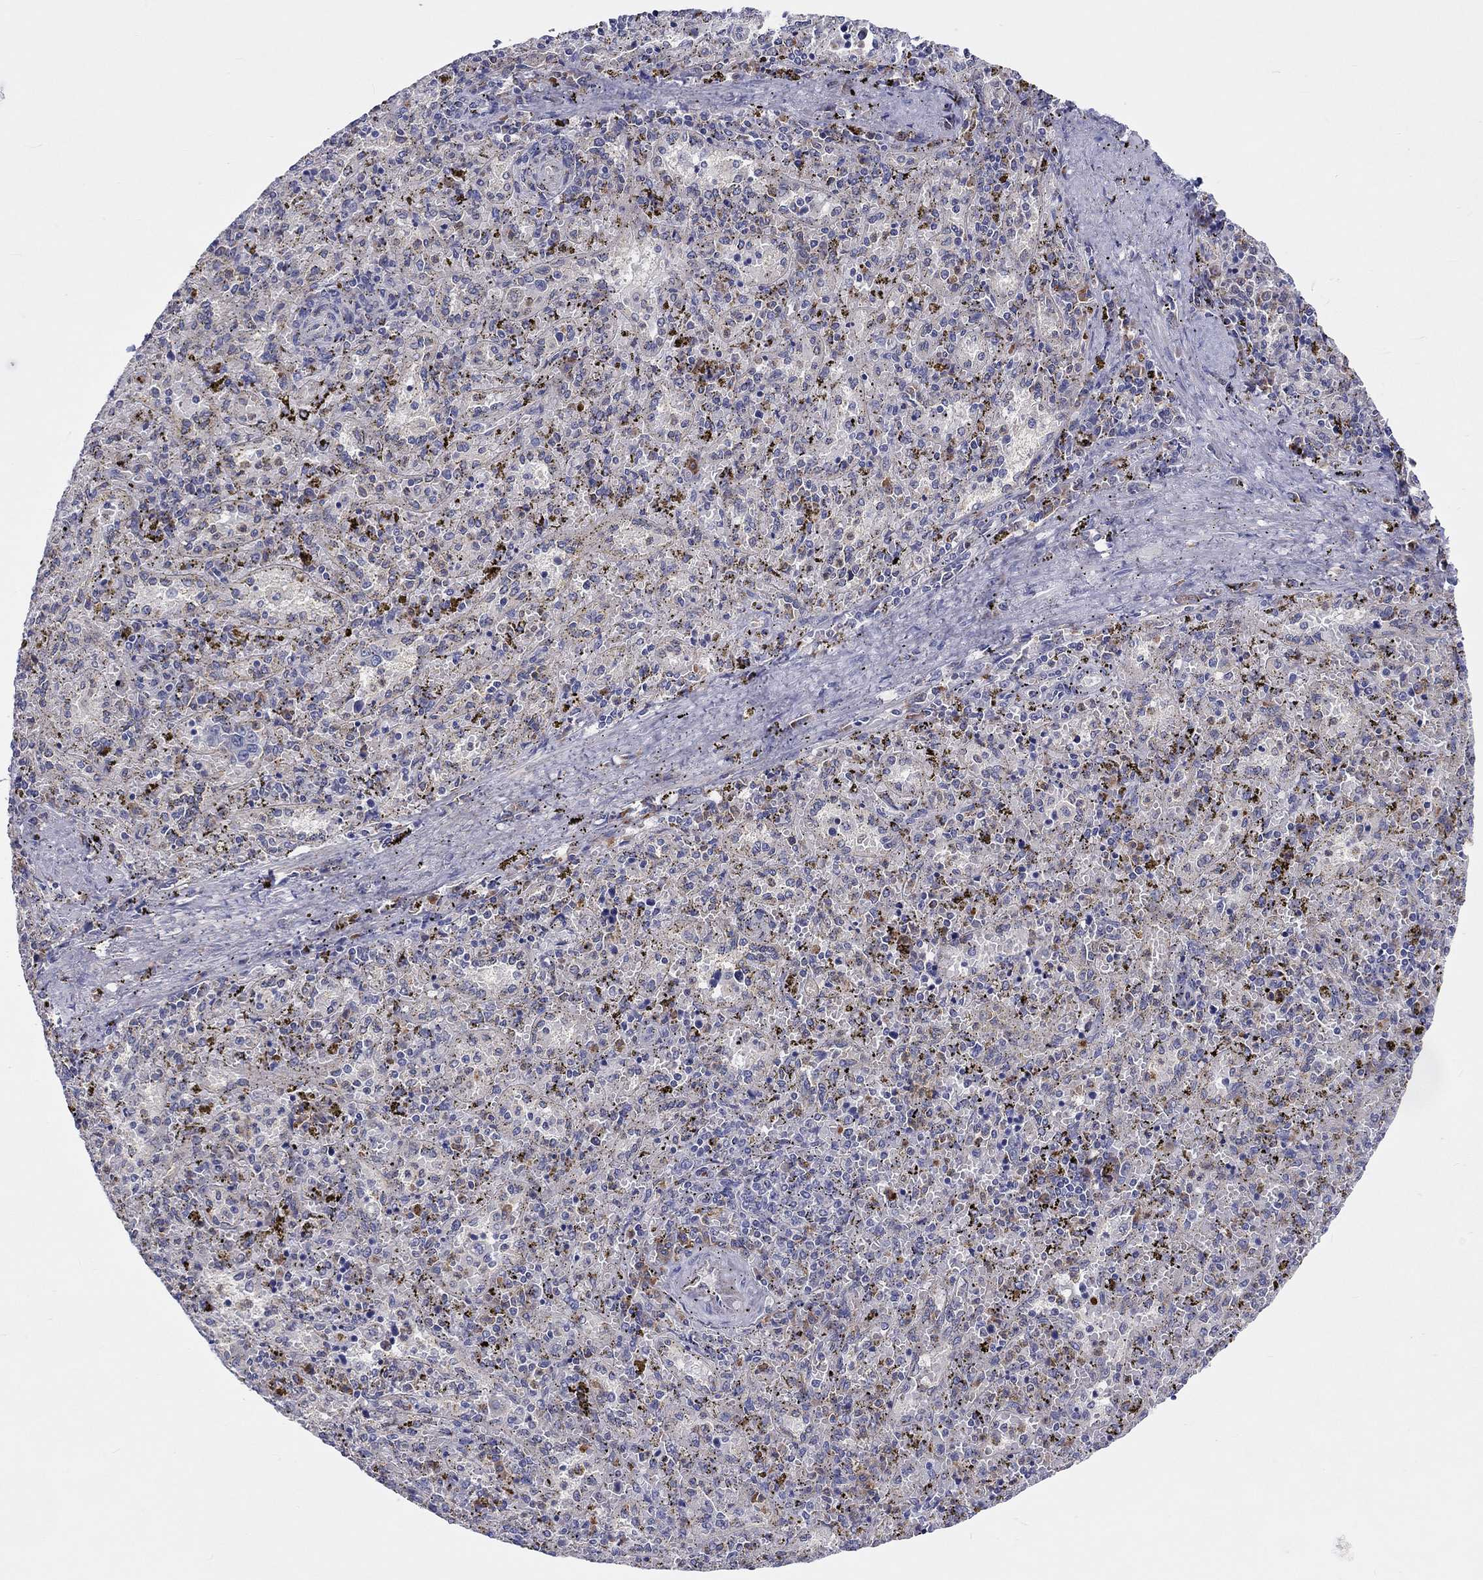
{"staining": {"intensity": "moderate", "quantity": "<25%", "location": "cytoplasmic/membranous"}, "tissue": "spleen", "cell_type": "Cells in red pulp", "image_type": "normal", "snomed": [{"axis": "morphology", "description": "Normal tissue, NOS"}, {"axis": "topography", "description": "Spleen"}], "caption": "Cells in red pulp reveal low levels of moderate cytoplasmic/membranous positivity in approximately <25% of cells in normal human spleen.", "gene": "ABCG4", "patient": {"sex": "female", "age": 50}}